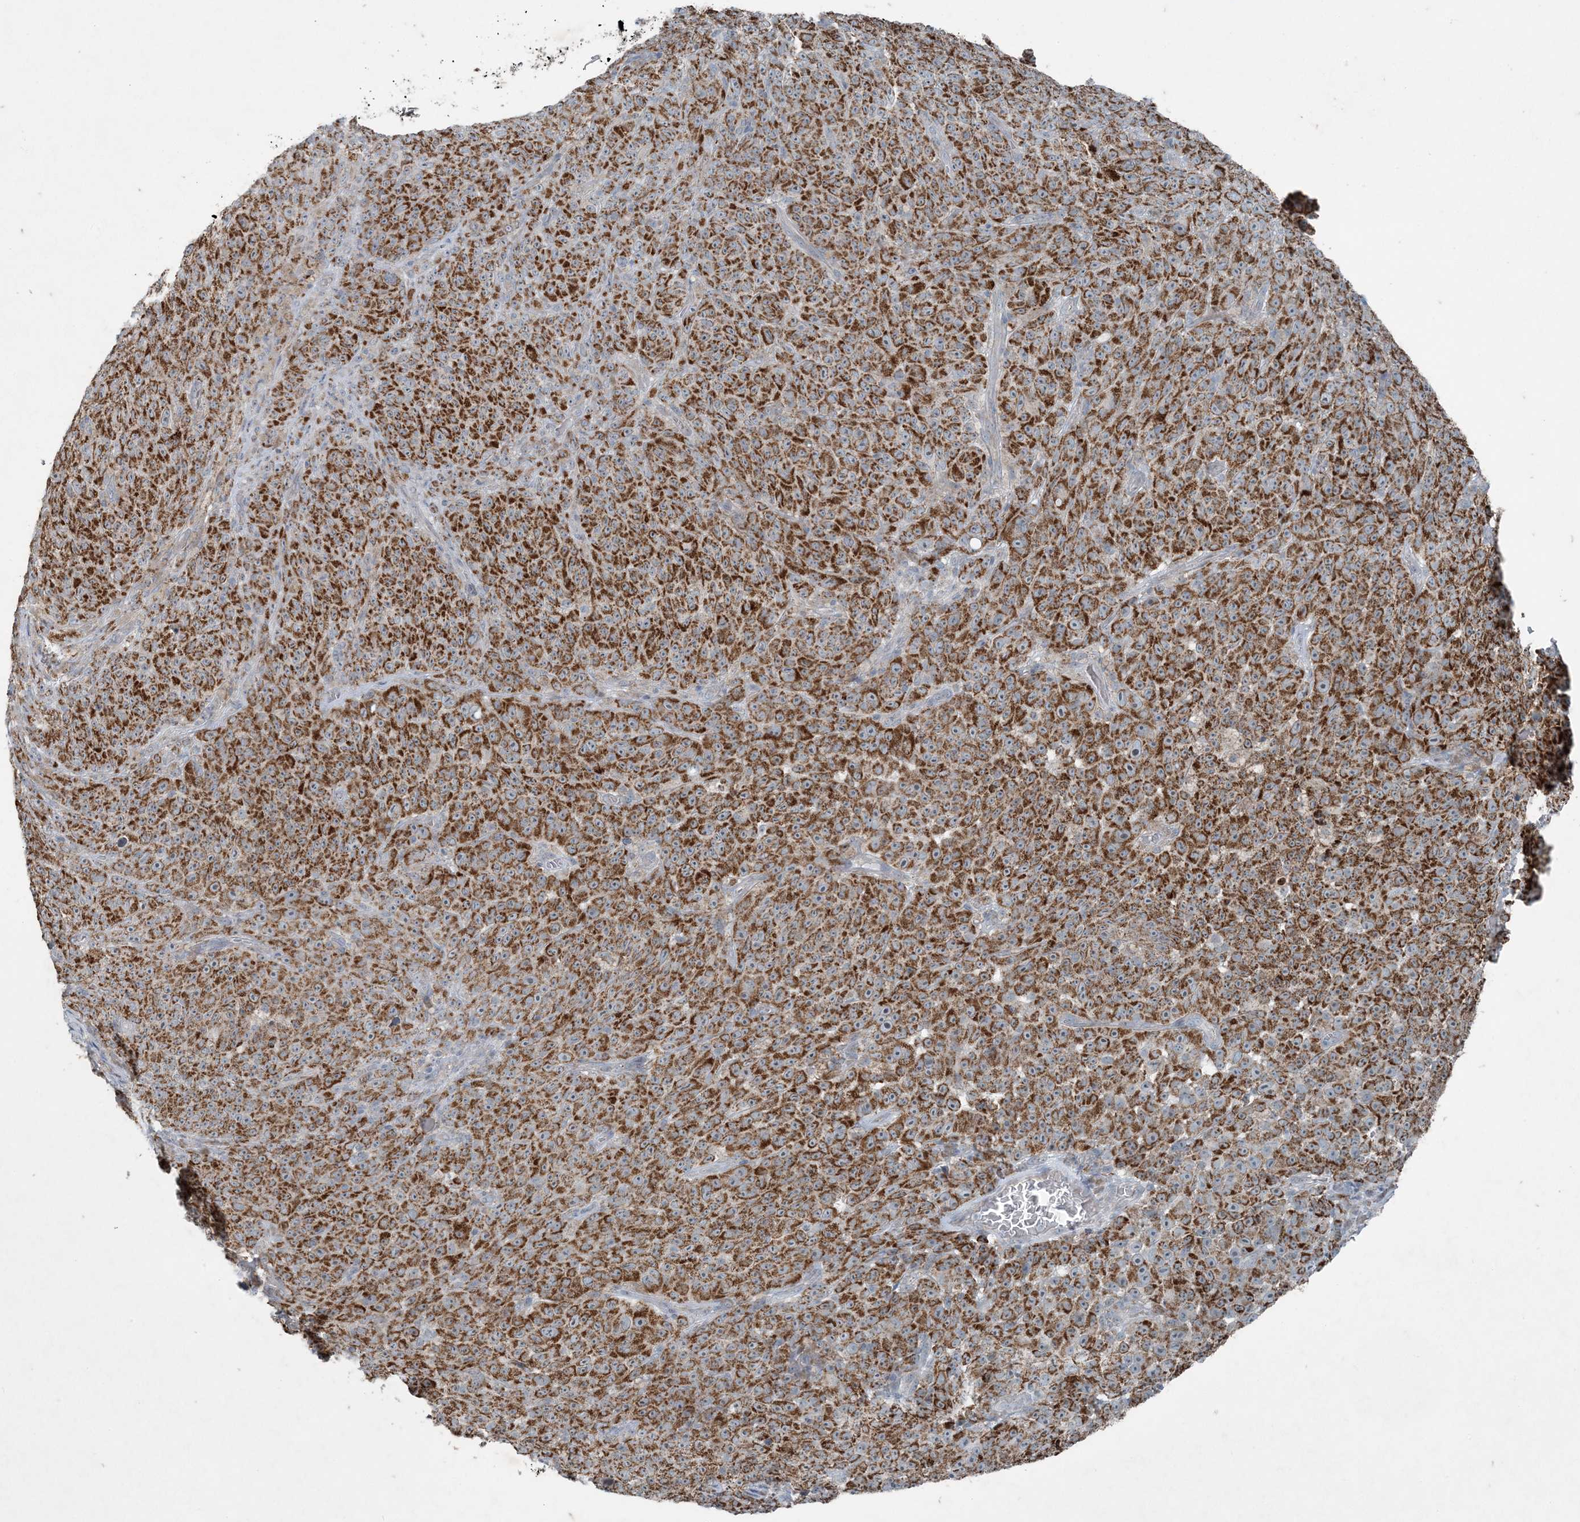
{"staining": {"intensity": "strong", "quantity": ">75%", "location": "cytoplasmic/membranous"}, "tissue": "melanoma", "cell_type": "Tumor cells", "image_type": "cancer", "snomed": [{"axis": "morphology", "description": "Malignant melanoma, NOS"}, {"axis": "topography", "description": "Skin"}], "caption": "This histopathology image demonstrates IHC staining of malignant melanoma, with high strong cytoplasmic/membranous expression in approximately >75% of tumor cells.", "gene": "PC", "patient": {"sex": "female", "age": 82}}